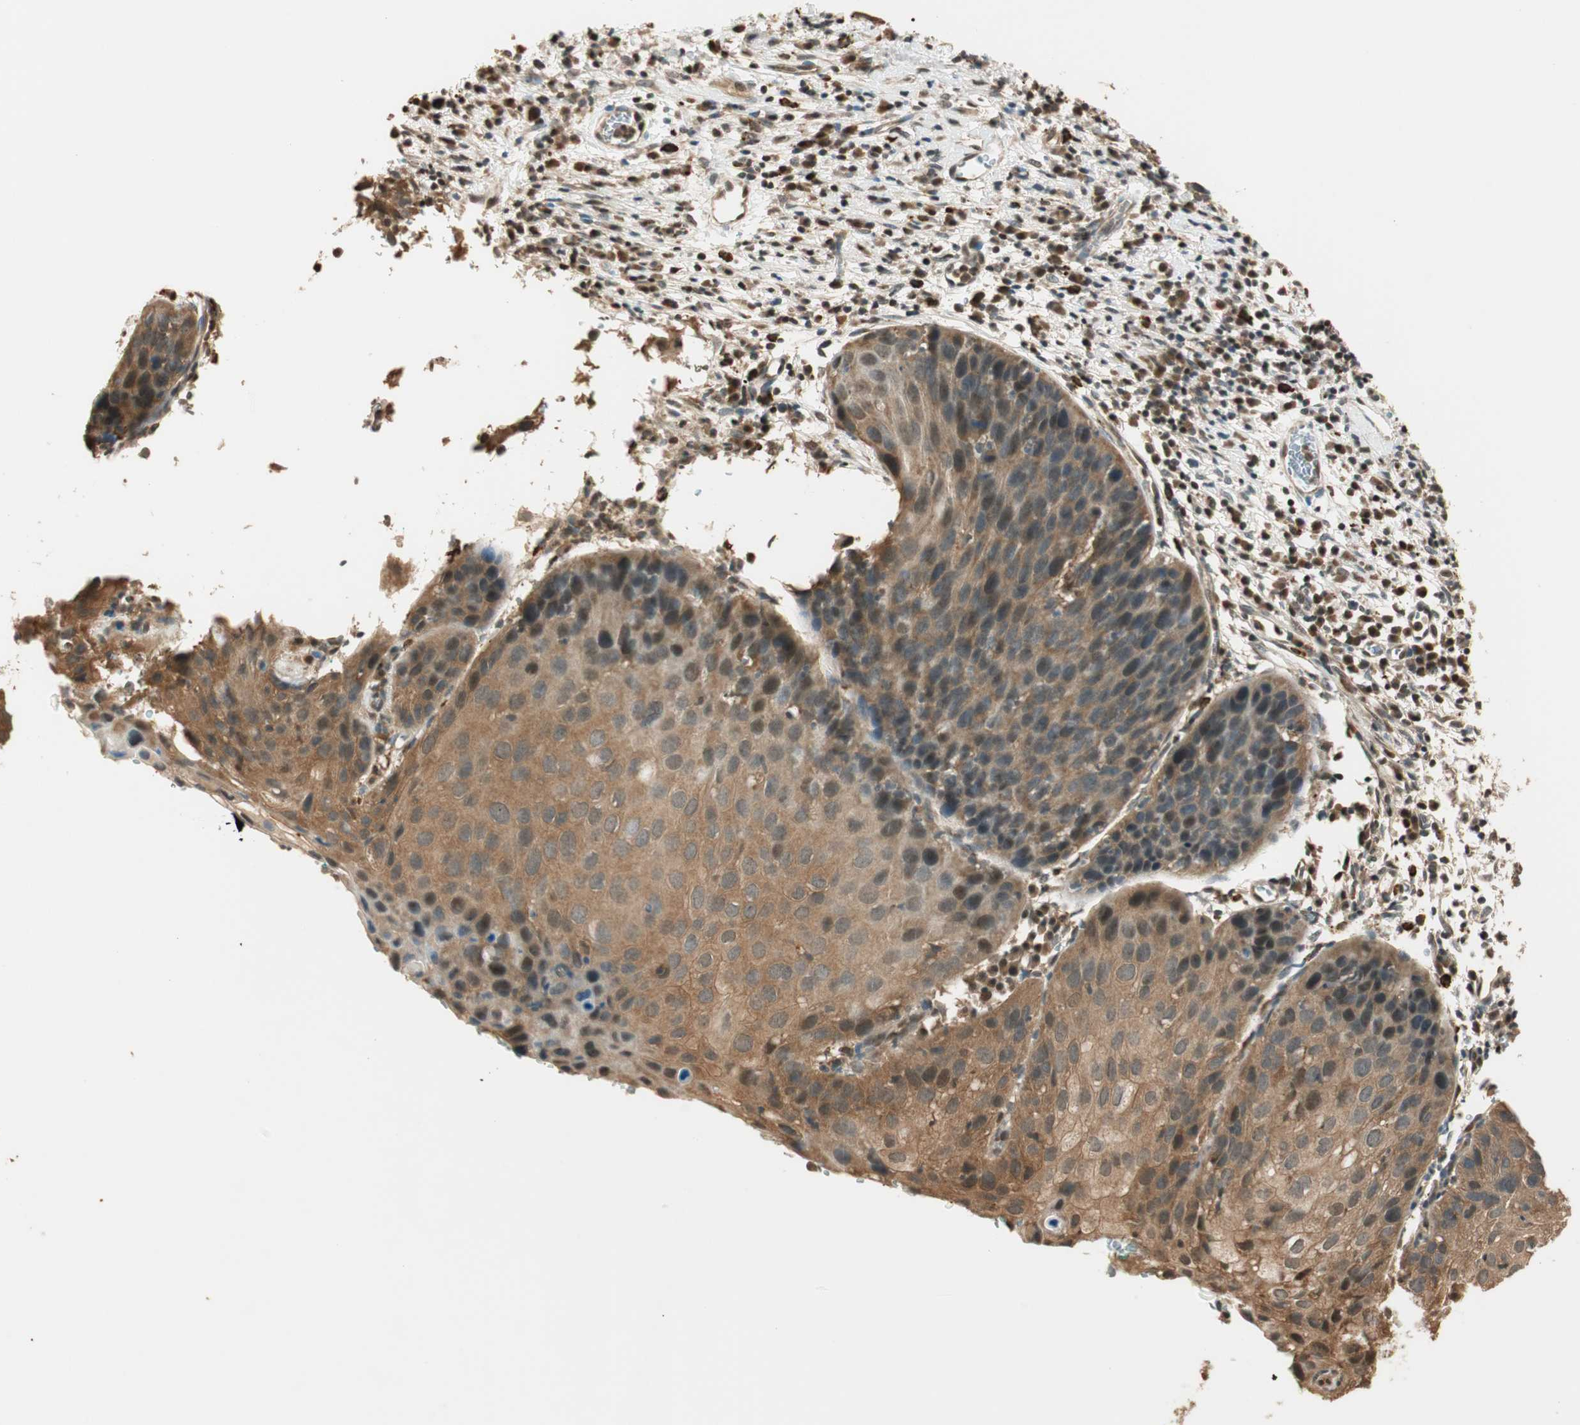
{"staining": {"intensity": "moderate", "quantity": ">75%", "location": "cytoplasmic/membranous"}, "tissue": "cervical cancer", "cell_type": "Tumor cells", "image_type": "cancer", "snomed": [{"axis": "morphology", "description": "Squamous cell carcinoma, NOS"}, {"axis": "topography", "description": "Cervix"}], "caption": "Immunohistochemistry (DAB (3,3'-diaminobenzidine)) staining of squamous cell carcinoma (cervical) exhibits moderate cytoplasmic/membranous protein staining in about >75% of tumor cells.", "gene": "ZNF443", "patient": {"sex": "female", "age": 38}}